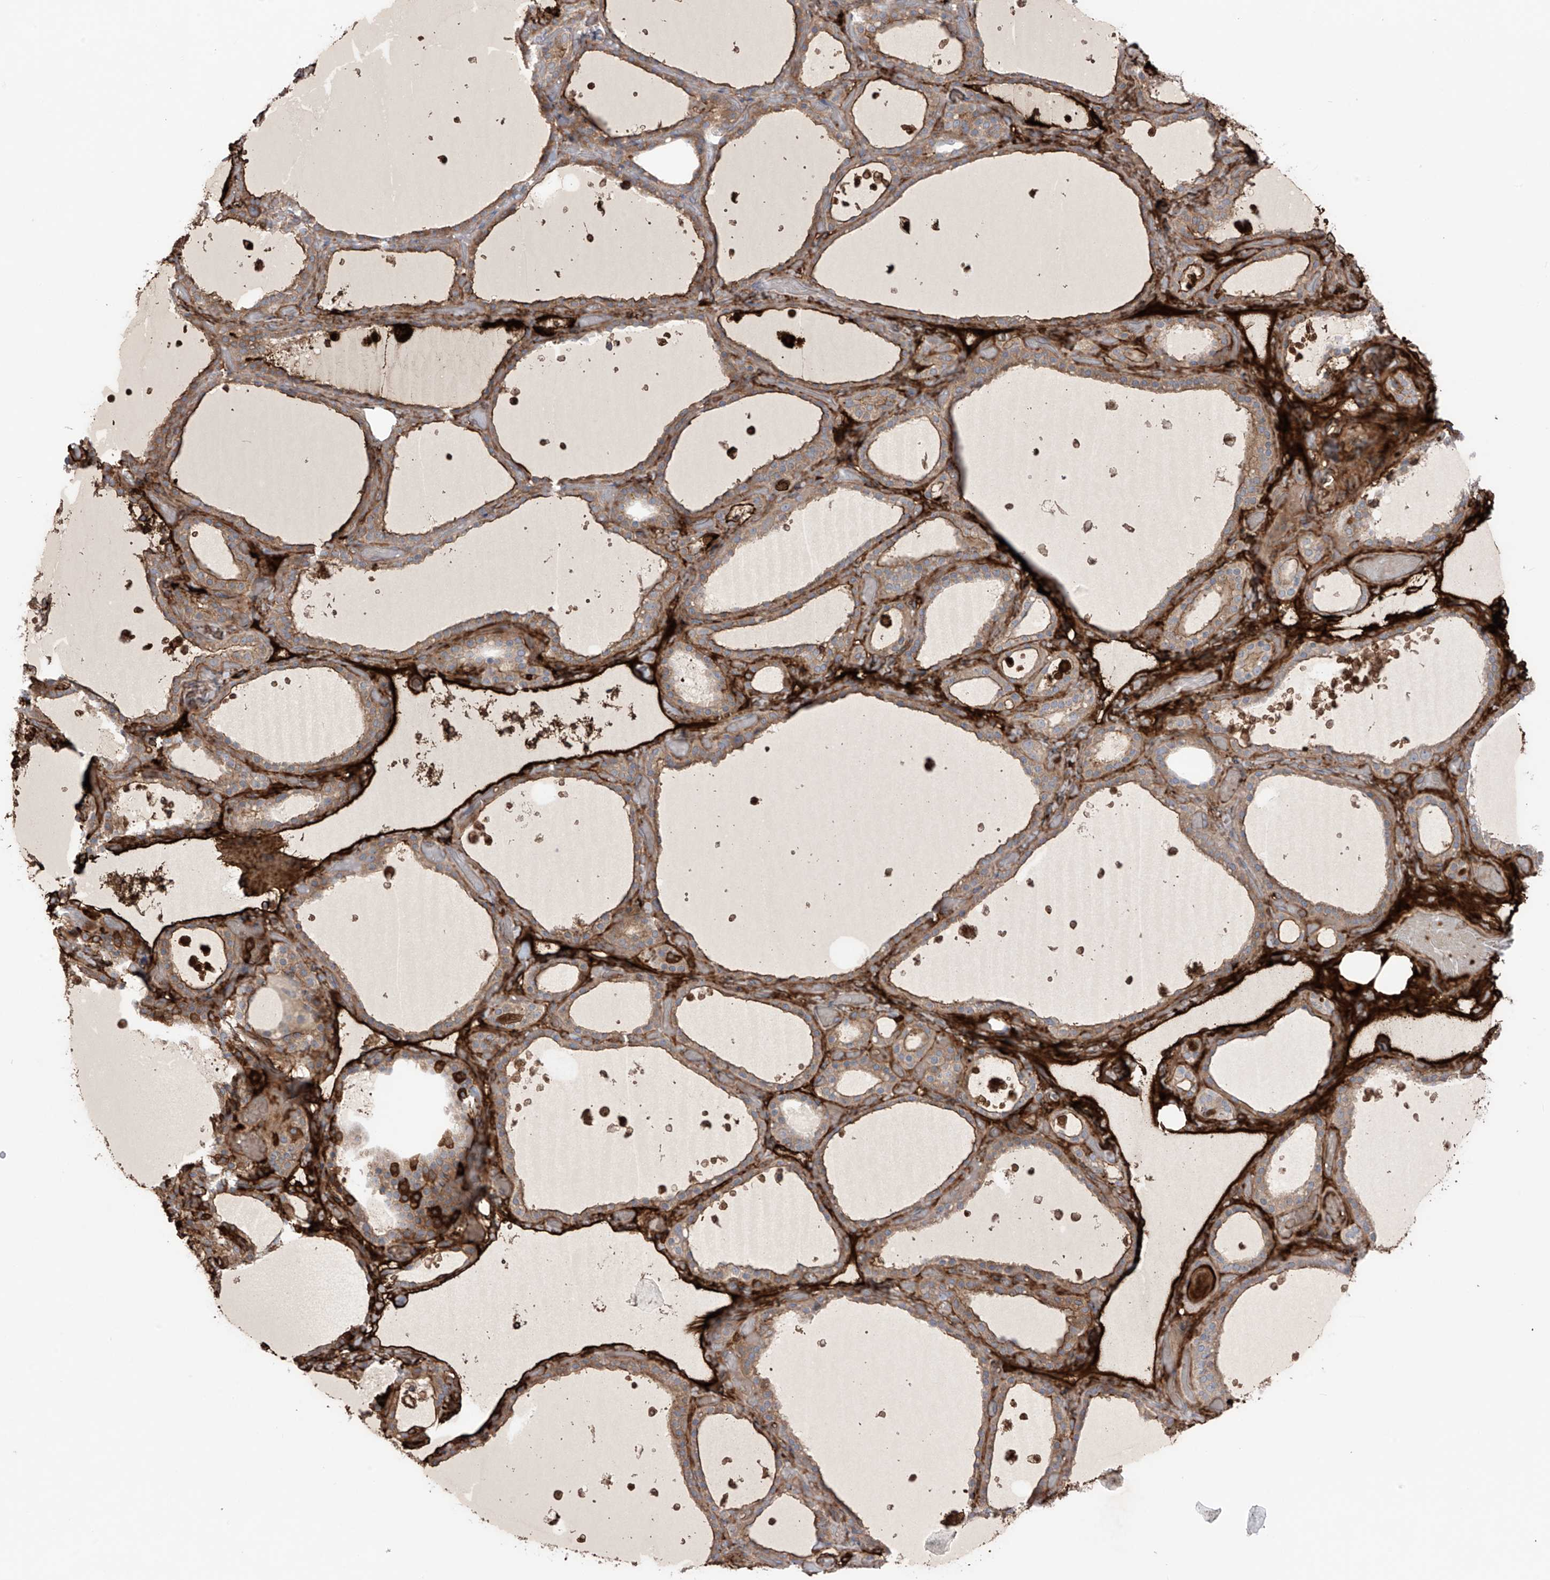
{"staining": {"intensity": "strong", "quantity": "25%-75%", "location": "cytoplasmic/membranous"}, "tissue": "thyroid gland", "cell_type": "Glandular cells", "image_type": "normal", "snomed": [{"axis": "morphology", "description": "Normal tissue, NOS"}, {"axis": "topography", "description": "Thyroid gland"}], "caption": "High-power microscopy captured an immunohistochemistry histopathology image of benign thyroid gland, revealing strong cytoplasmic/membranous staining in about 25%-75% of glandular cells. The staining is performed using DAB (3,3'-diaminobenzidine) brown chromogen to label protein expression. The nuclei are counter-stained blue using hematoxylin.", "gene": "TRMU", "patient": {"sex": "female", "age": 44}}